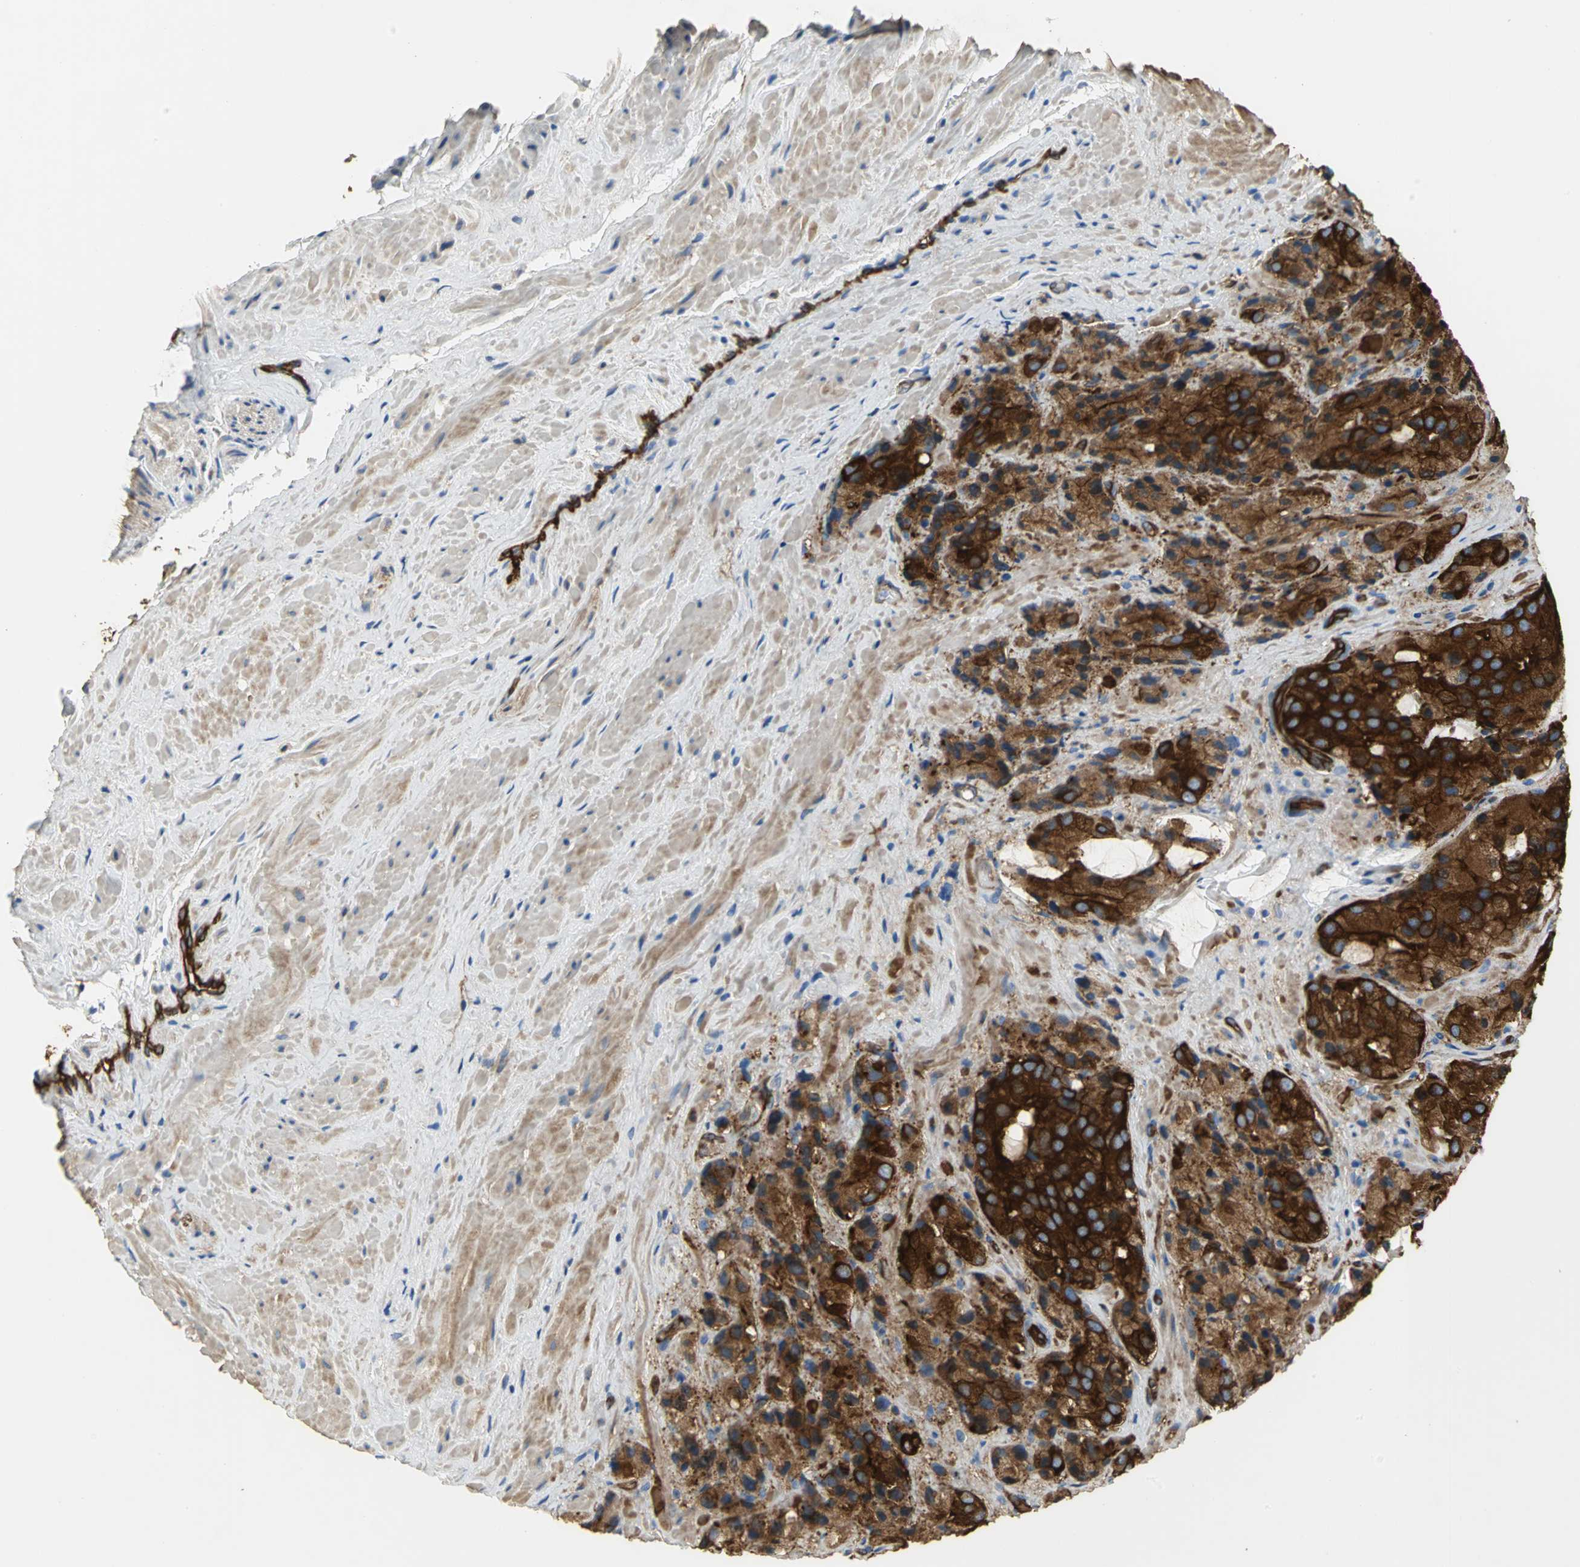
{"staining": {"intensity": "strong", "quantity": ">75%", "location": "cytoplasmic/membranous"}, "tissue": "prostate cancer", "cell_type": "Tumor cells", "image_type": "cancer", "snomed": [{"axis": "morphology", "description": "Adenocarcinoma, High grade"}, {"axis": "topography", "description": "Prostate"}], "caption": "DAB (3,3'-diaminobenzidine) immunohistochemical staining of prostate cancer (high-grade adenocarcinoma) exhibits strong cytoplasmic/membranous protein expression in approximately >75% of tumor cells. The staining is performed using DAB brown chromogen to label protein expression. The nuclei are counter-stained blue using hematoxylin.", "gene": "FLNB", "patient": {"sex": "male", "age": 70}}